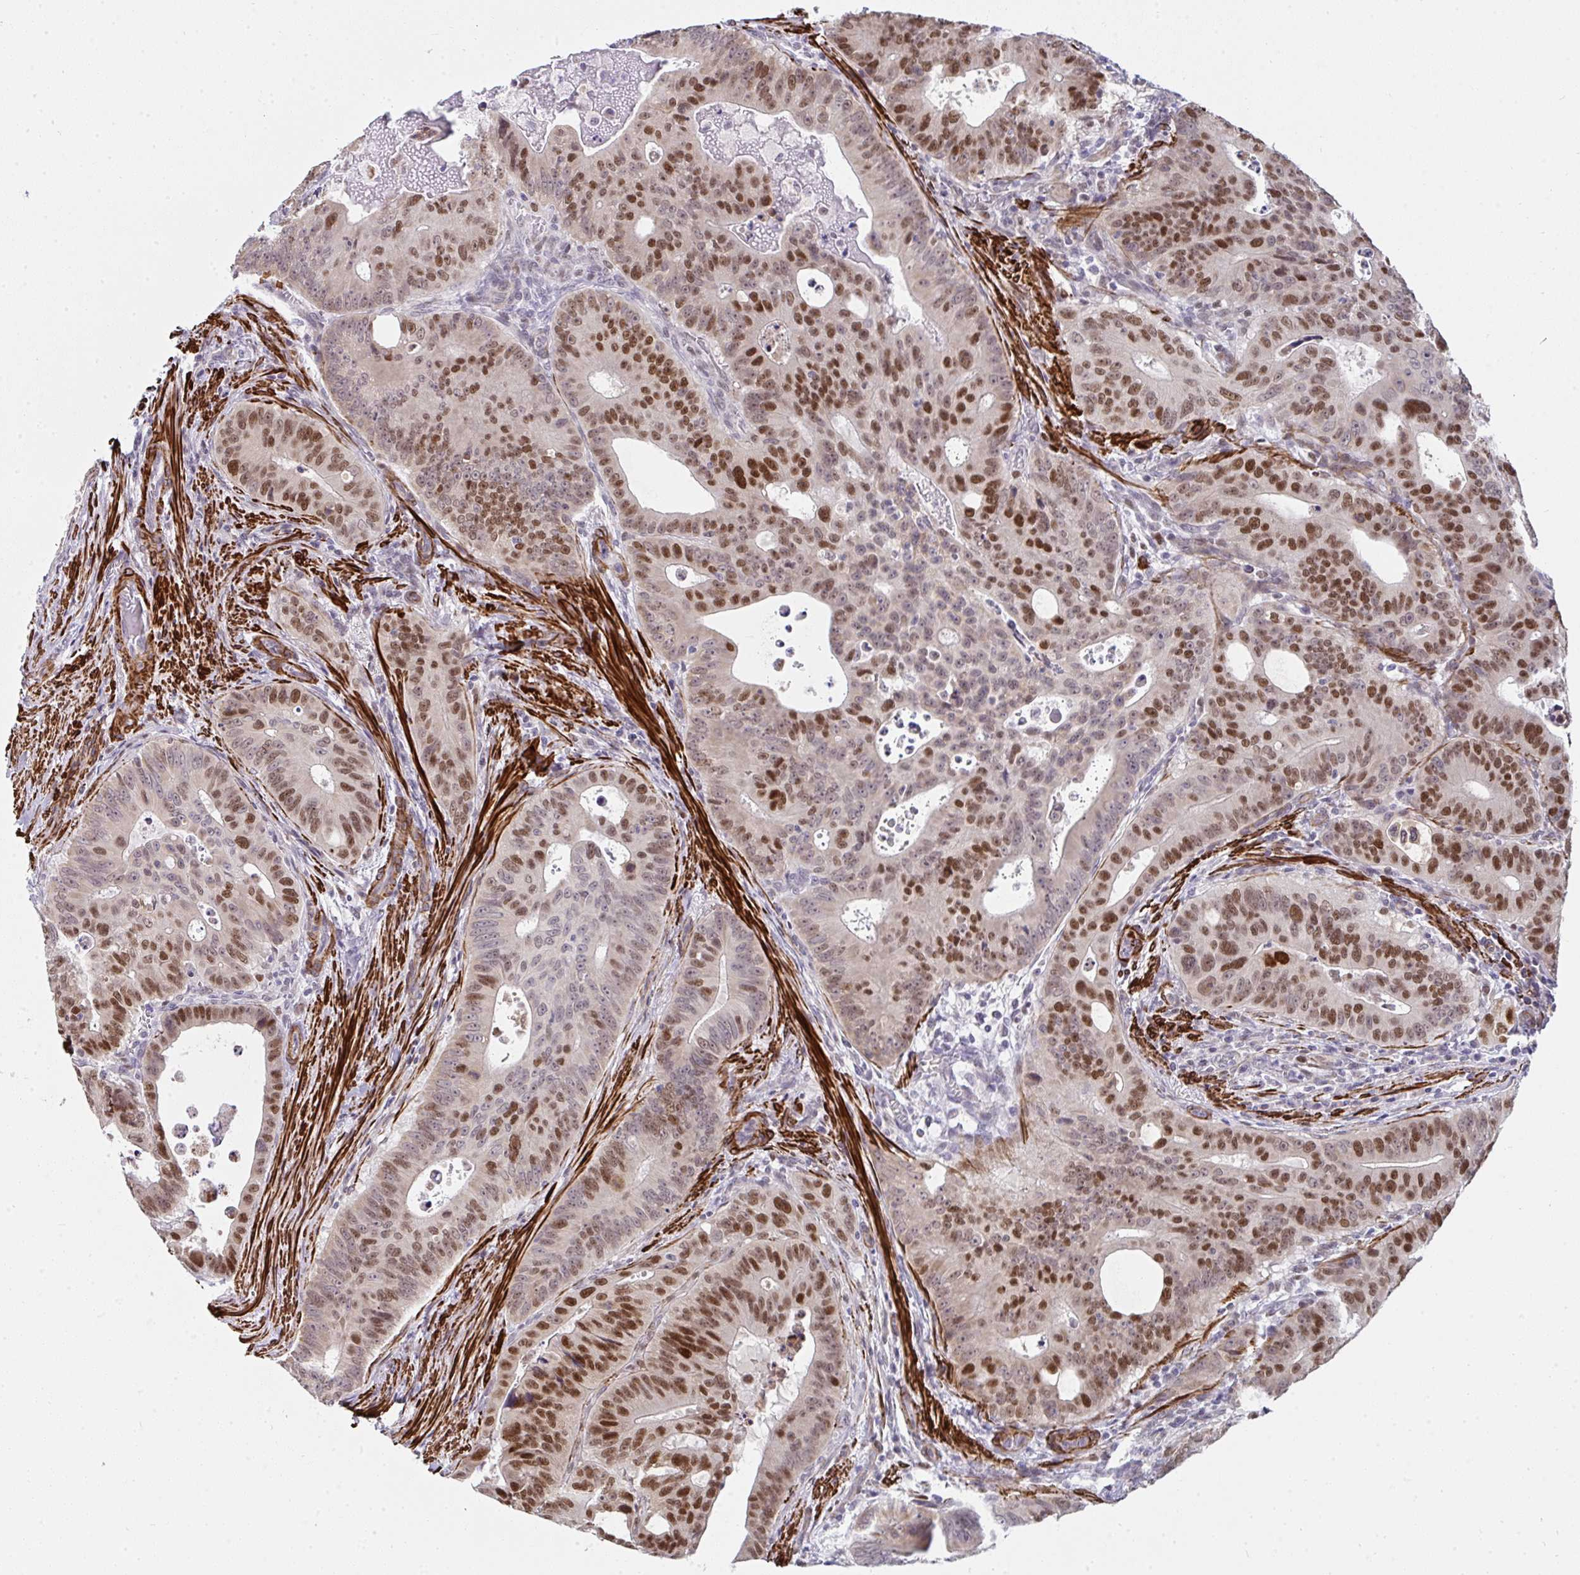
{"staining": {"intensity": "moderate", "quantity": "25%-75%", "location": "nuclear"}, "tissue": "colorectal cancer", "cell_type": "Tumor cells", "image_type": "cancer", "snomed": [{"axis": "morphology", "description": "Adenocarcinoma, NOS"}, {"axis": "topography", "description": "Colon"}], "caption": "Immunohistochemistry micrograph of human colorectal adenocarcinoma stained for a protein (brown), which exhibits medium levels of moderate nuclear staining in approximately 25%-75% of tumor cells.", "gene": "GINS2", "patient": {"sex": "male", "age": 62}}